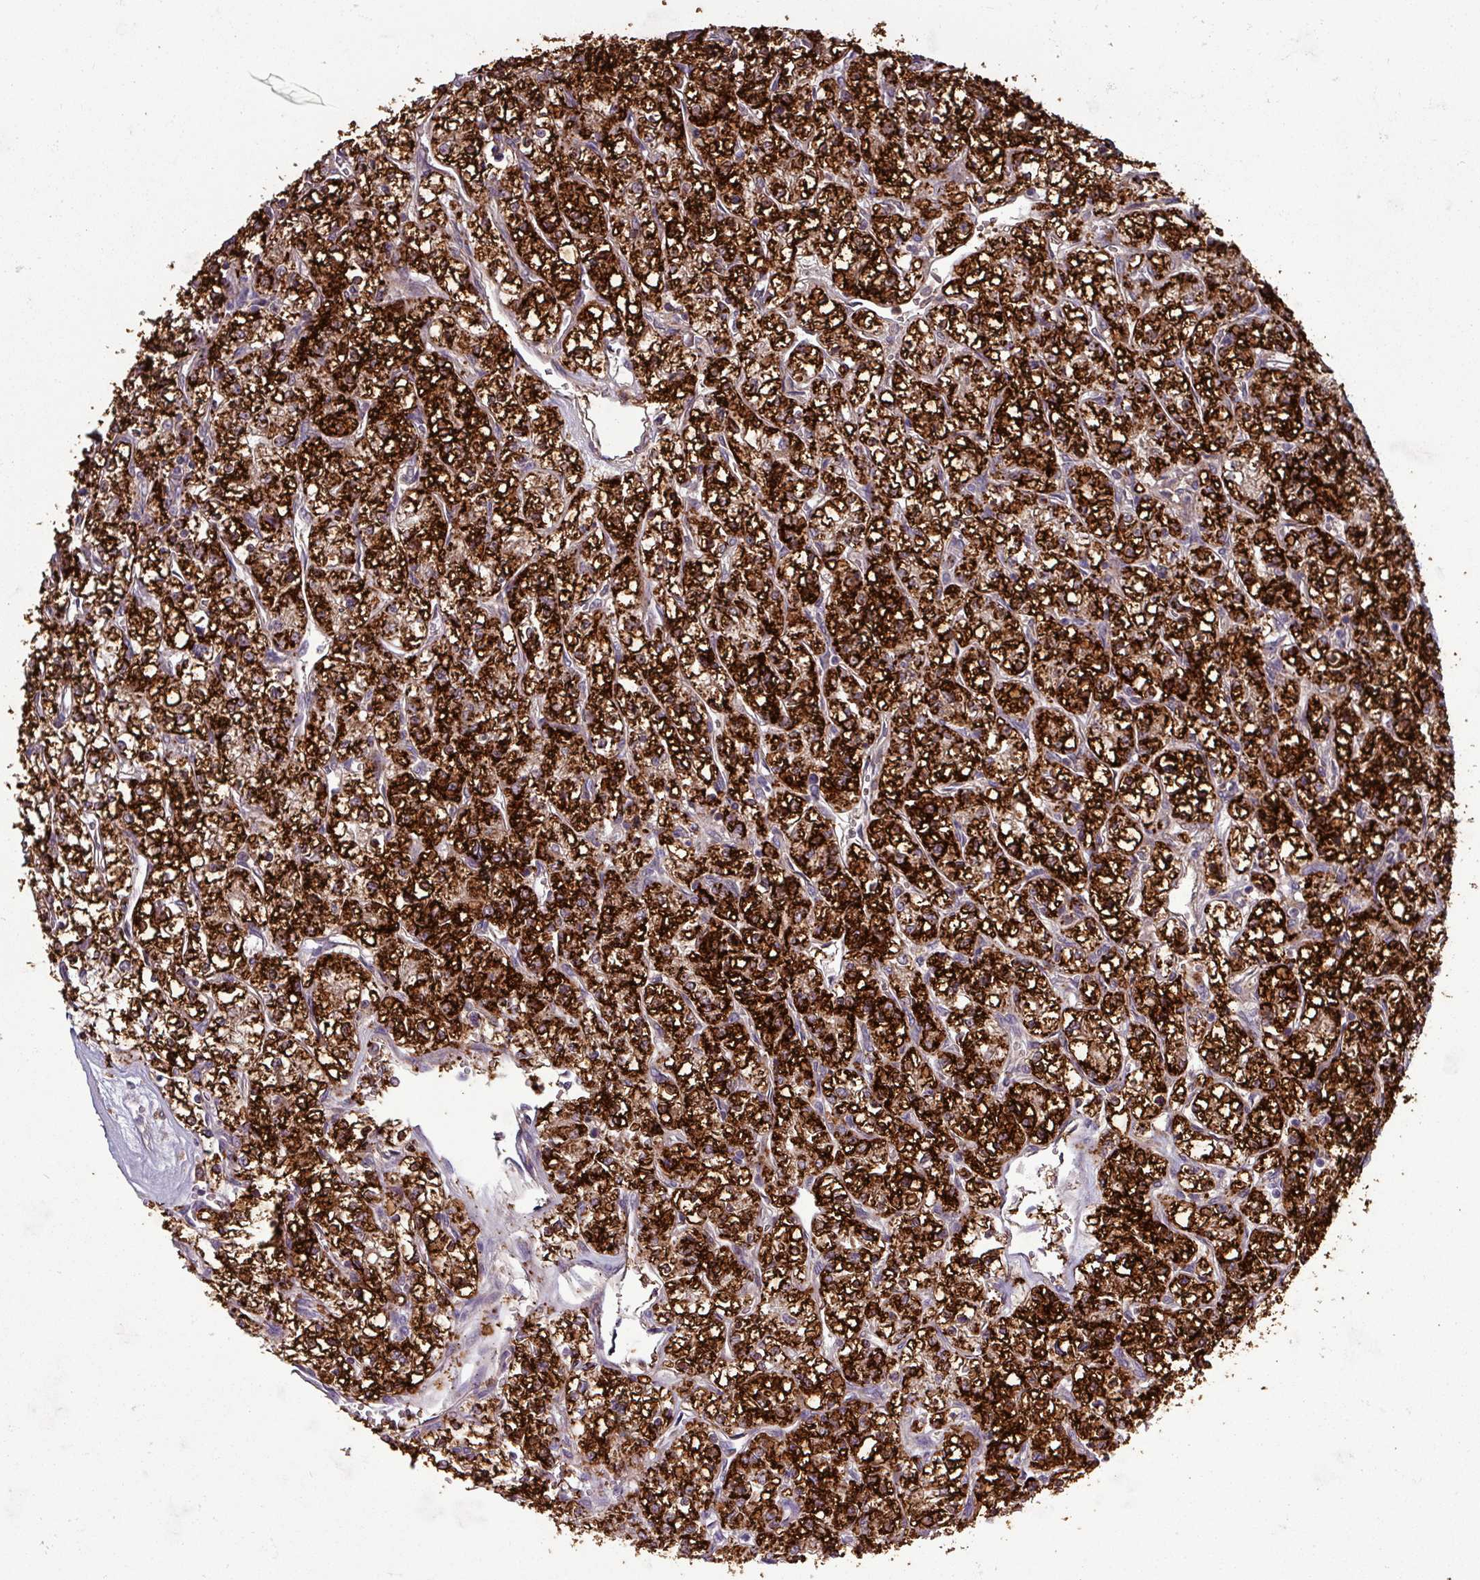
{"staining": {"intensity": "strong", "quantity": ">75%", "location": "cytoplasmic/membranous"}, "tissue": "renal cancer", "cell_type": "Tumor cells", "image_type": "cancer", "snomed": [{"axis": "morphology", "description": "Adenocarcinoma, NOS"}, {"axis": "topography", "description": "Kidney"}], "caption": "The image displays a brown stain indicating the presence of a protein in the cytoplasmic/membranous of tumor cells in renal cancer.", "gene": "PLIN2", "patient": {"sex": "female", "age": 64}}